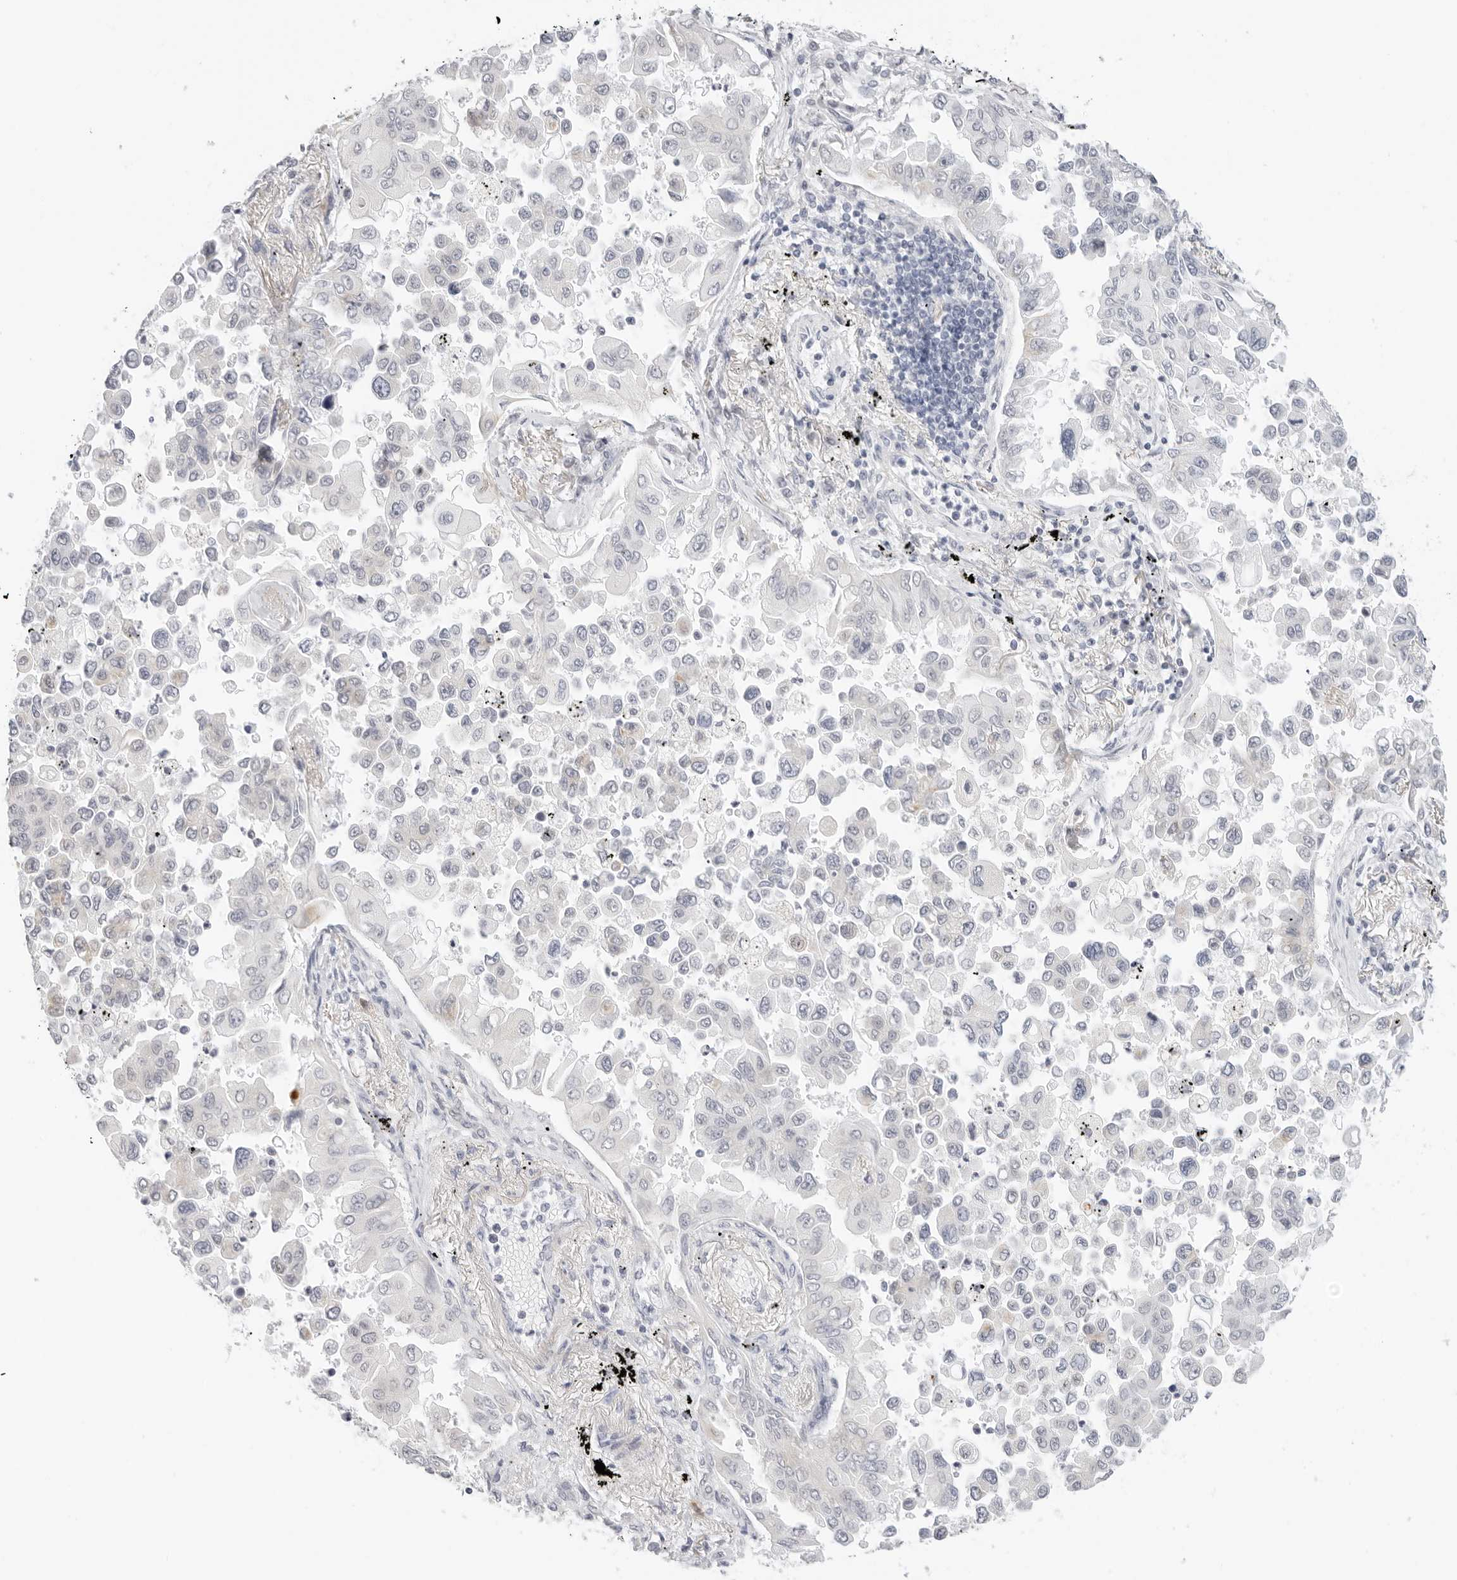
{"staining": {"intensity": "negative", "quantity": "none", "location": "none"}, "tissue": "lung cancer", "cell_type": "Tumor cells", "image_type": "cancer", "snomed": [{"axis": "morphology", "description": "Adenocarcinoma, NOS"}, {"axis": "topography", "description": "Lung"}], "caption": "High power microscopy micrograph of an IHC image of adenocarcinoma (lung), revealing no significant positivity in tumor cells.", "gene": "RC3H1", "patient": {"sex": "female", "age": 67}}